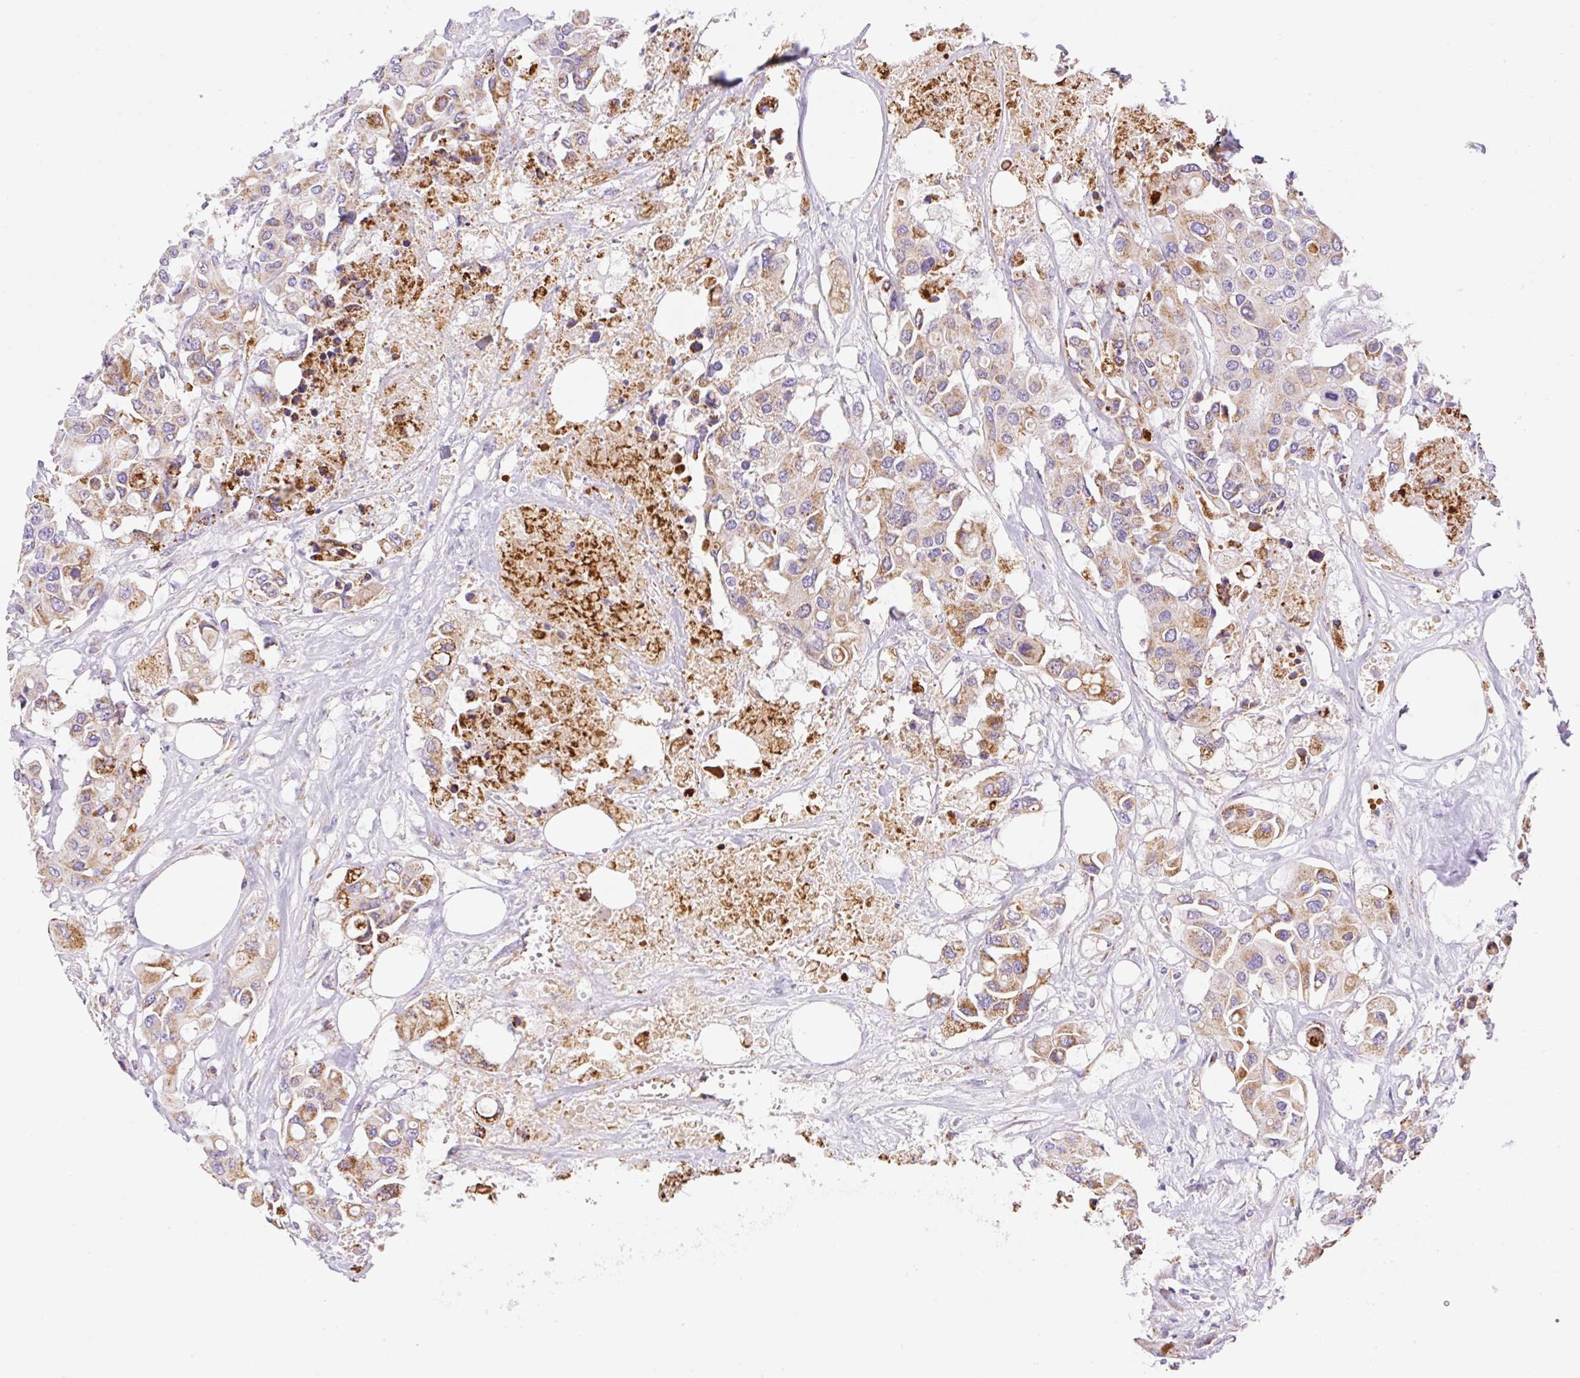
{"staining": {"intensity": "moderate", "quantity": ">75%", "location": "cytoplasmic/membranous"}, "tissue": "colorectal cancer", "cell_type": "Tumor cells", "image_type": "cancer", "snomed": [{"axis": "morphology", "description": "Adenocarcinoma, NOS"}, {"axis": "topography", "description": "Colon"}], "caption": "A brown stain highlights moderate cytoplasmic/membranous staining of a protein in human adenocarcinoma (colorectal) tumor cells.", "gene": "ETNK2", "patient": {"sex": "male", "age": 77}}